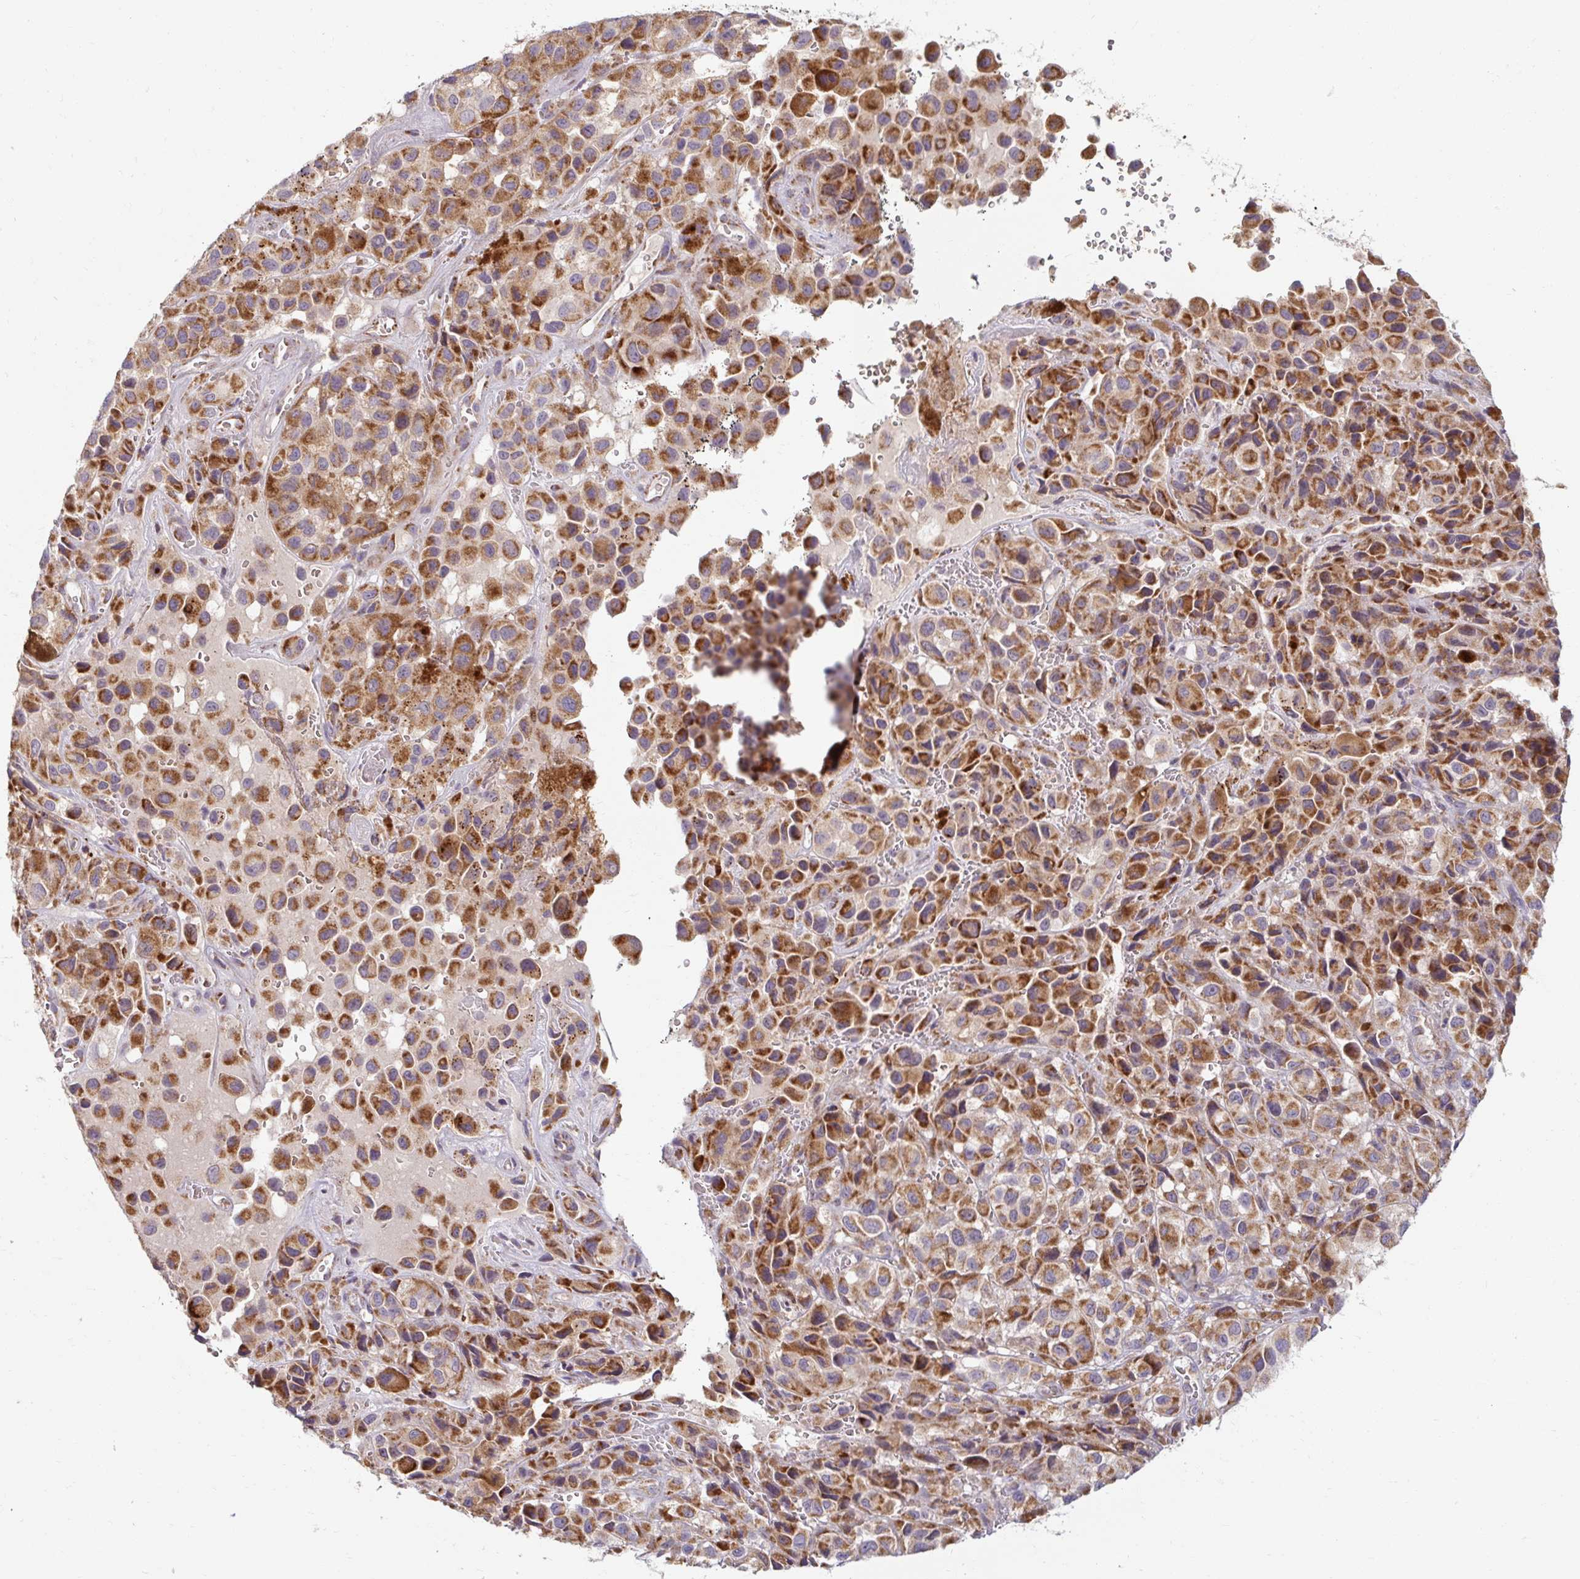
{"staining": {"intensity": "moderate", "quantity": ">75%", "location": "cytoplasmic/membranous"}, "tissue": "melanoma", "cell_type": "Tumor cells", "image_type": "cancer", "snomed": [{"axis": "morphology", "description": "Malignant melanoma, NOS"}, {"axis": "topography", "description": "Skin"}], "caption": "Malignant melanoma was stained to show a protein in brown. There is medium levels of moderate cytoplasmic/membranous expression in about >75% of tumor cells. Using DAB (brown) and hematoxylin (blue) stains, captured at high magnification using brightfield microscopy.", "gene": "SKP2", "patient": {"sex": "male", "age": 93}}